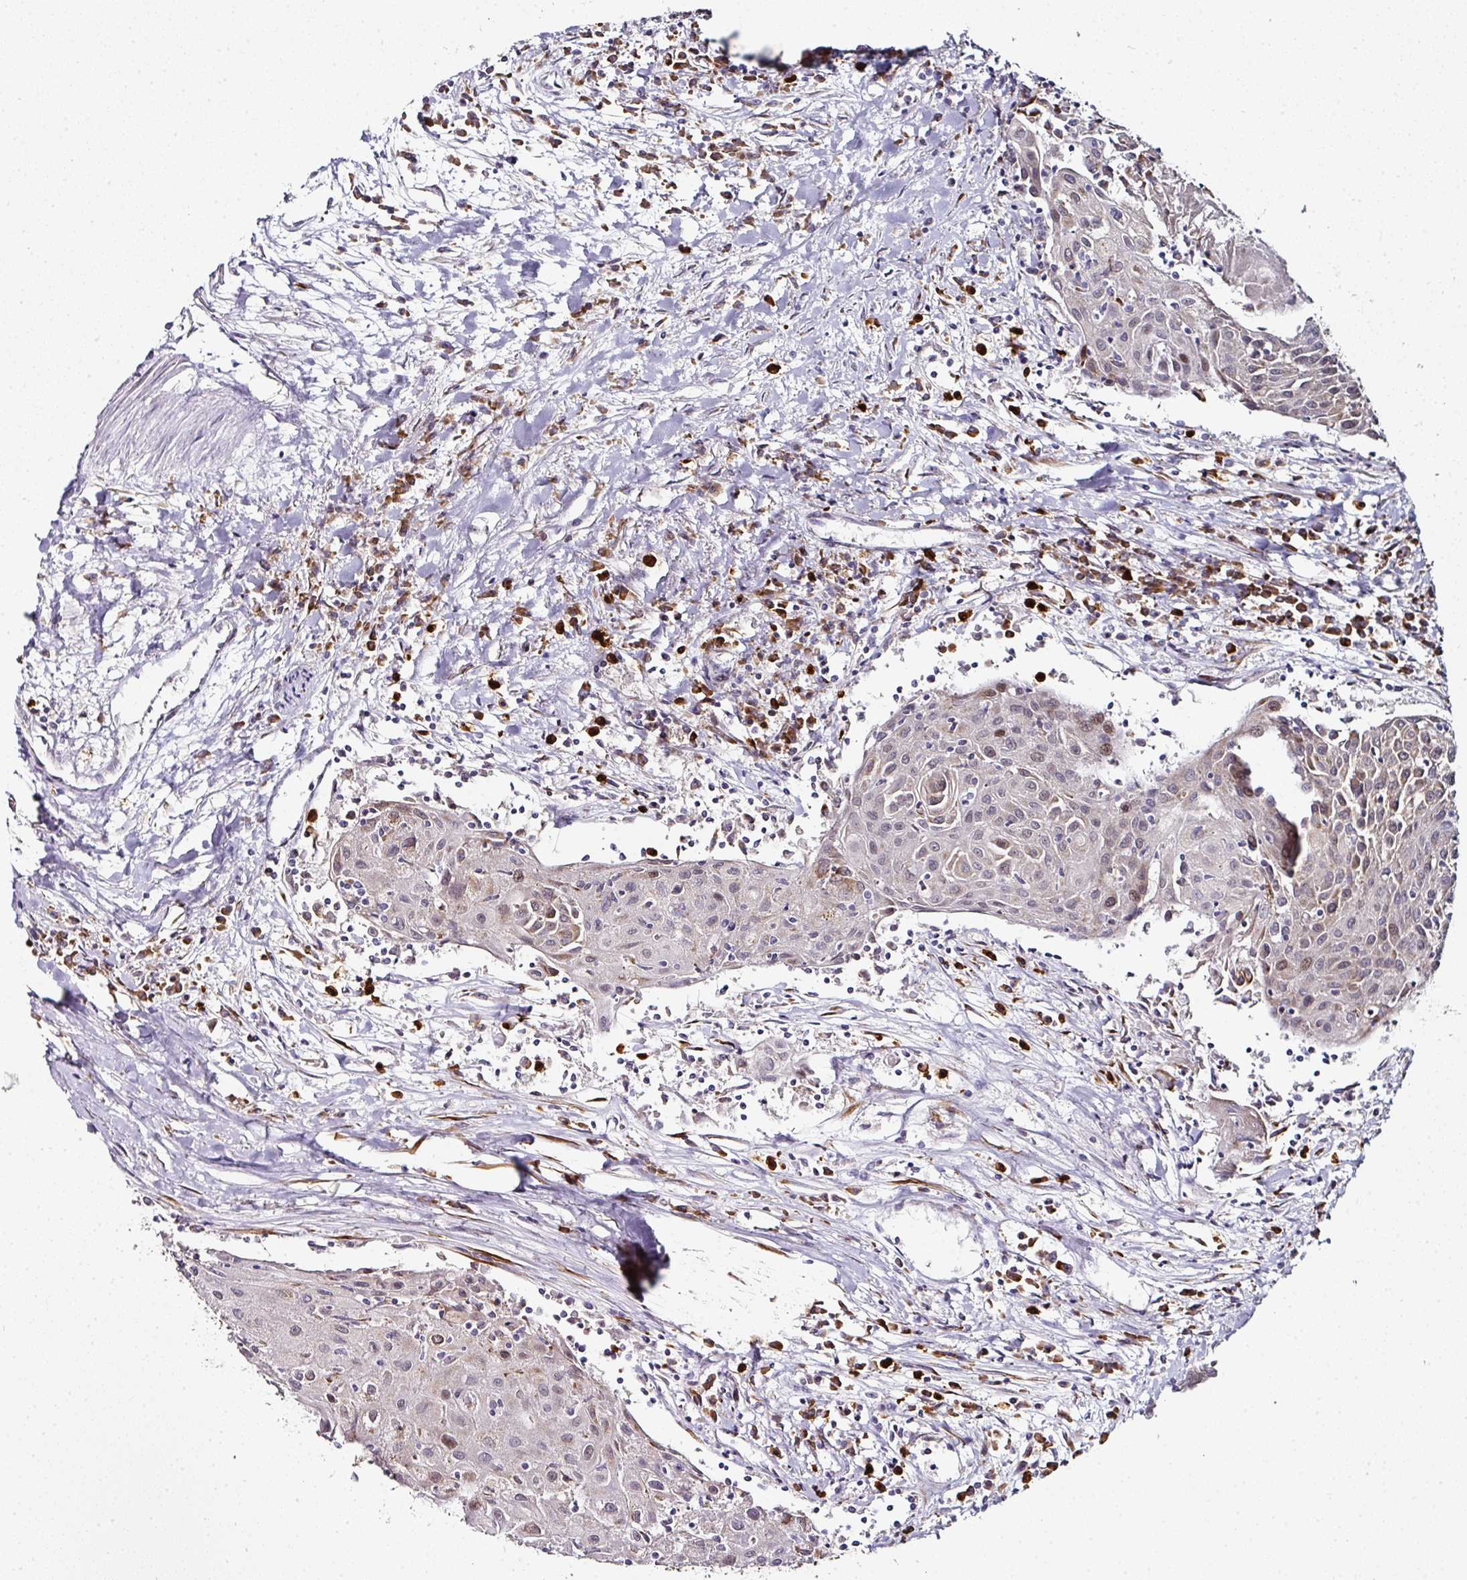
{"staining": {"intensity": "weak", "quantity": "25%-75%", "location": "cytoplasmic/membranous"}, "tissue": "urothelial cancer", "cell_type": "Tumor cells", "image_type": "cancer", "snomed": [{"axis": "morphology", "description": "Urothelial carcinoma, High grade"}, {"axis": "topography", "description": "Urinary bladder"}], "caption": "Human urothelial carcinoma (high-grade) stained with a brown dye displays weak cytoplasmic/membranous positive staining in about 25%-75% of tumor cells.", "gene": "APOLD1", "patient": {"sex": "female", "age": 85}}